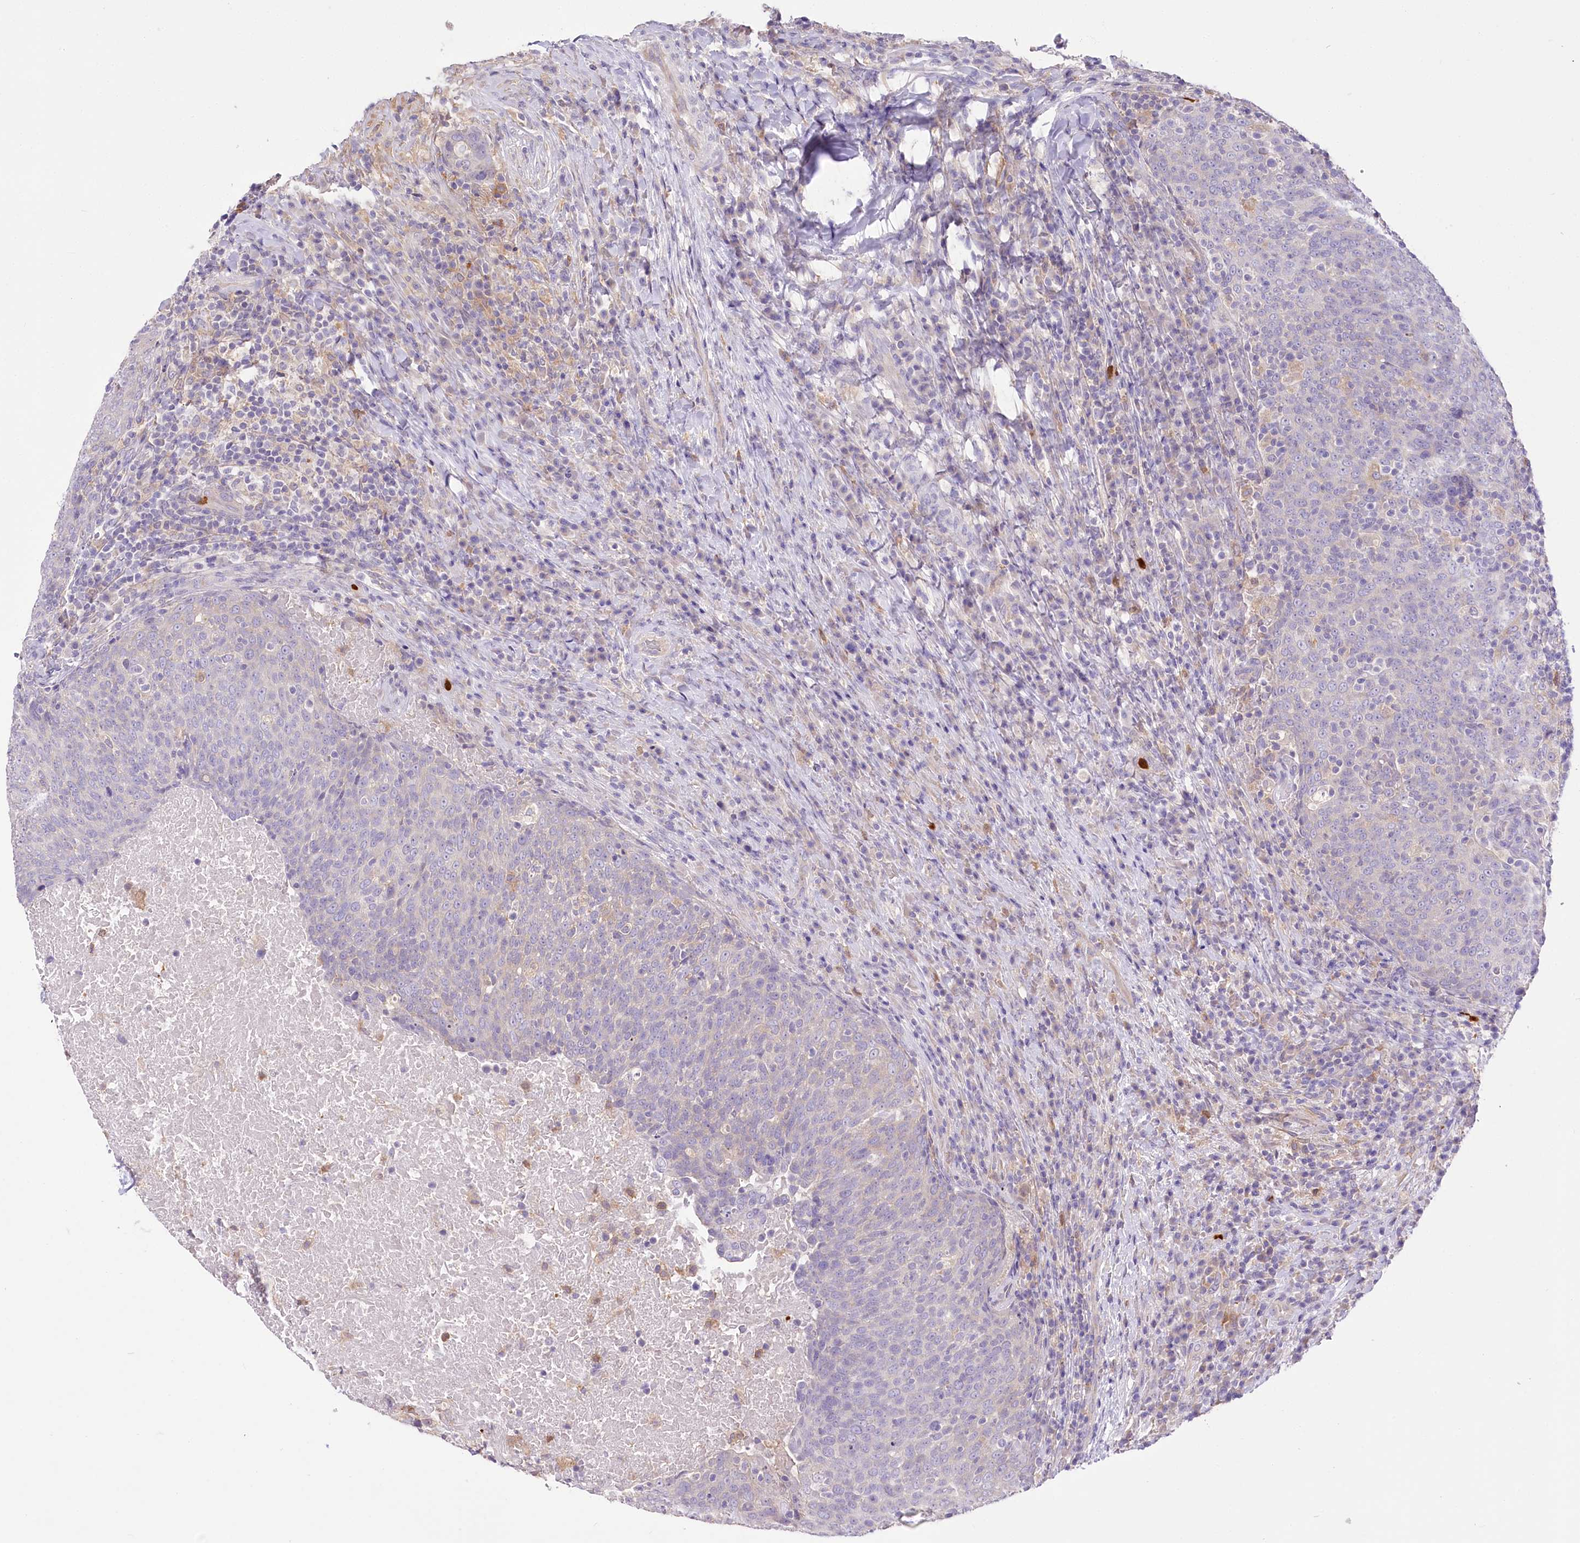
{"staining": {"intensity": "negative", "quantity": "none", "location": "none"}, "tissue": "head and neck cancer", "cell_type": "Tumor cells", "image_type": "cancer", "snomed": [{"axis": "morphology", "description": "Squamous cell carcinoma, NOS"}, {"axis": "morphology", "description": "Squamous cell carcinoma, metastatic, NOS"}, {"axis": "topography", "description": "Lymph node"}, {"axis": "topography", "description": "Head-Neck"}], "caption": "An IHC histopathology image of head and neck cancer is shown. There is no staining in tumor cells of head and neck cancer.", "gene": "DPYD", "patient": {"sex": "male", "age": 62}}